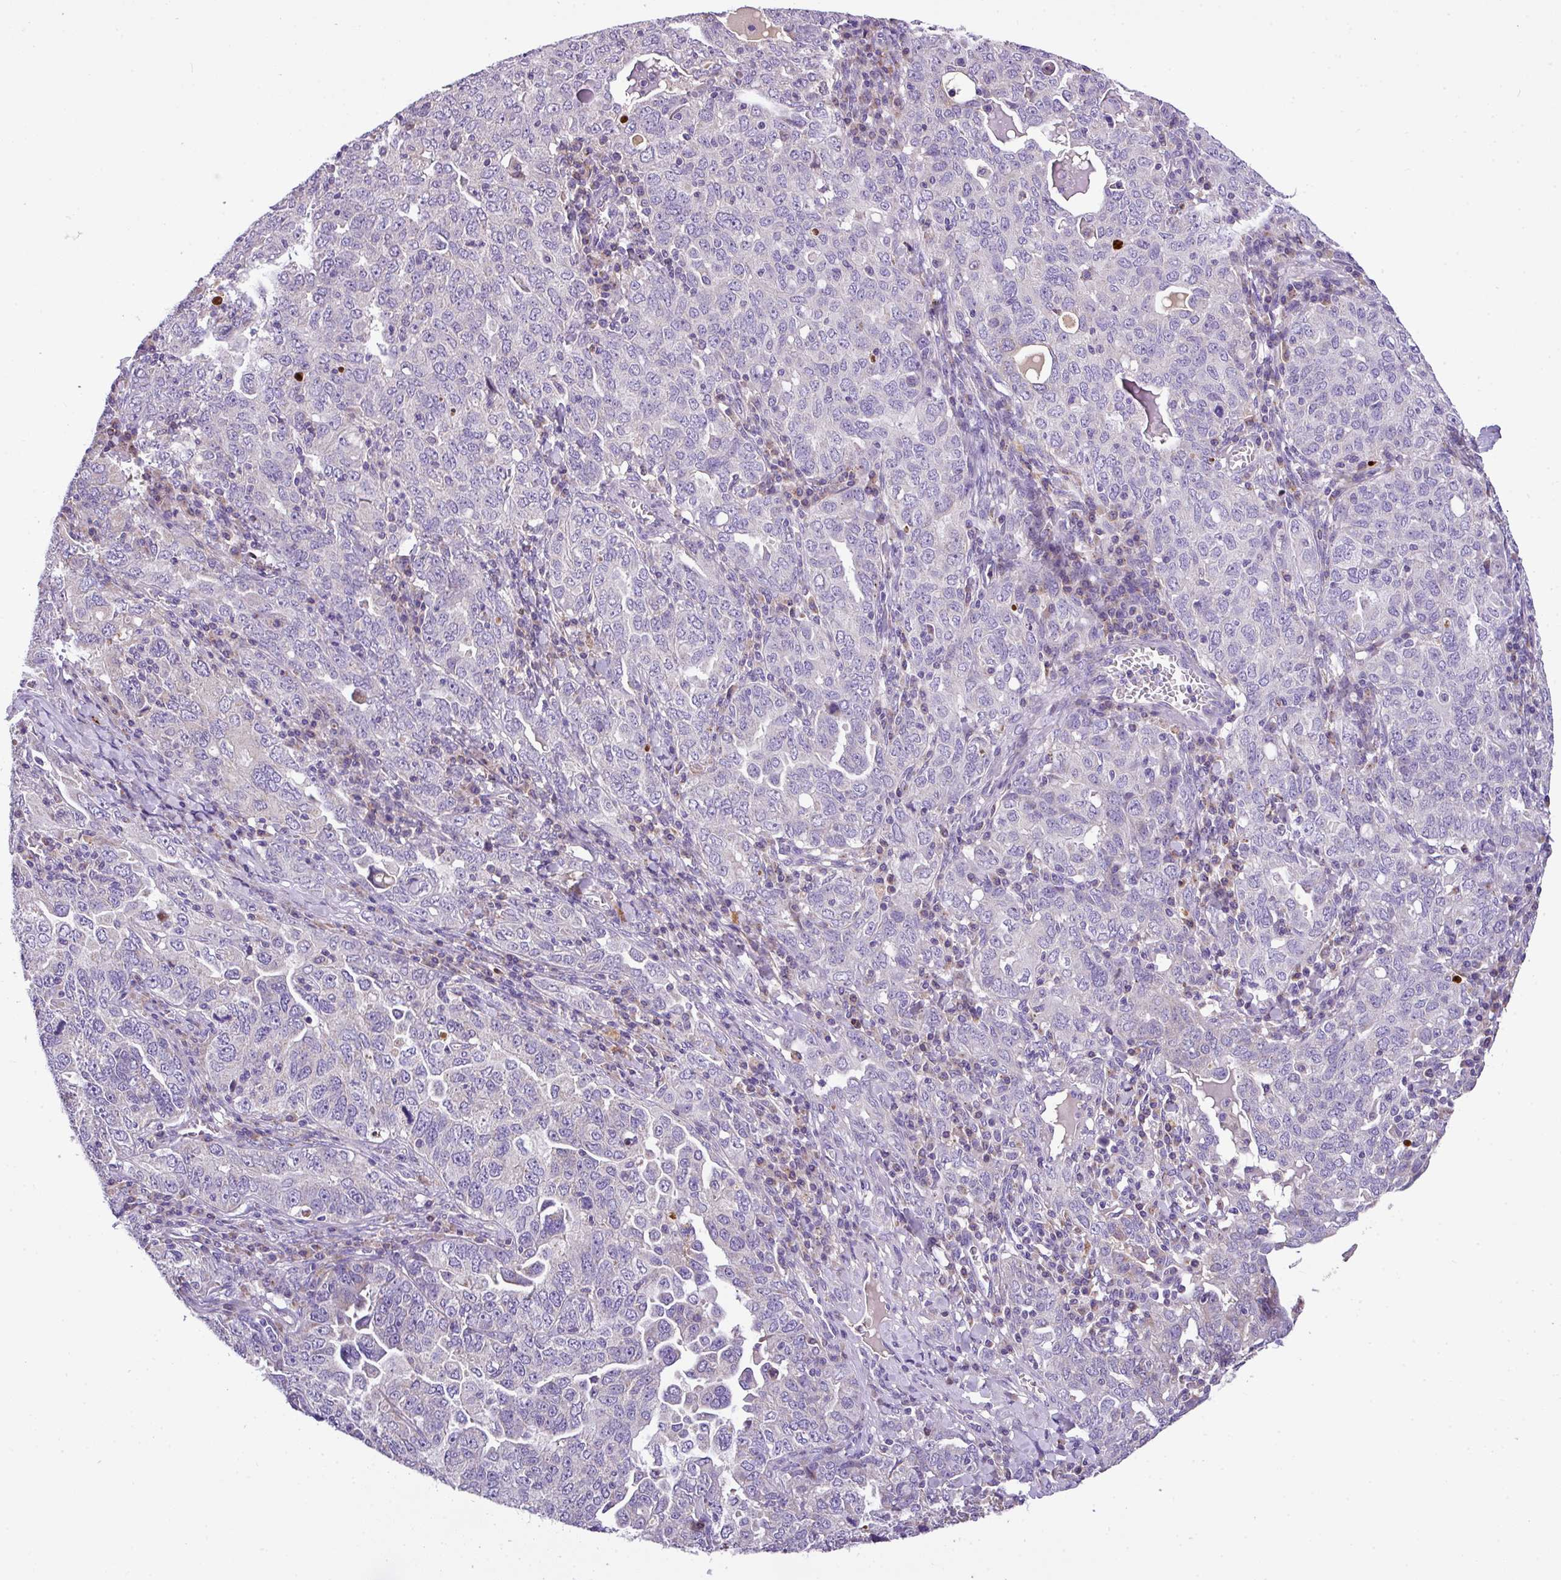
{"staining": {"intensity": "negative", "quantity": "none", "location": "none"}, "tissue": "ovarian cancer", "cell_type": "Tumor cells", "image_type": "cancer", "snomed": [{"axis": "morphology", "description": "Carcinoma, endometroid"}, {"axis": "topography", "description": "Ovary"}], "caption": "Tumor cells are negative for protein expression in human ovarian cancer (endometroid carcinoma).", "gene": "ANXA2R", "patient": {"sex": "female", "age": 62}}